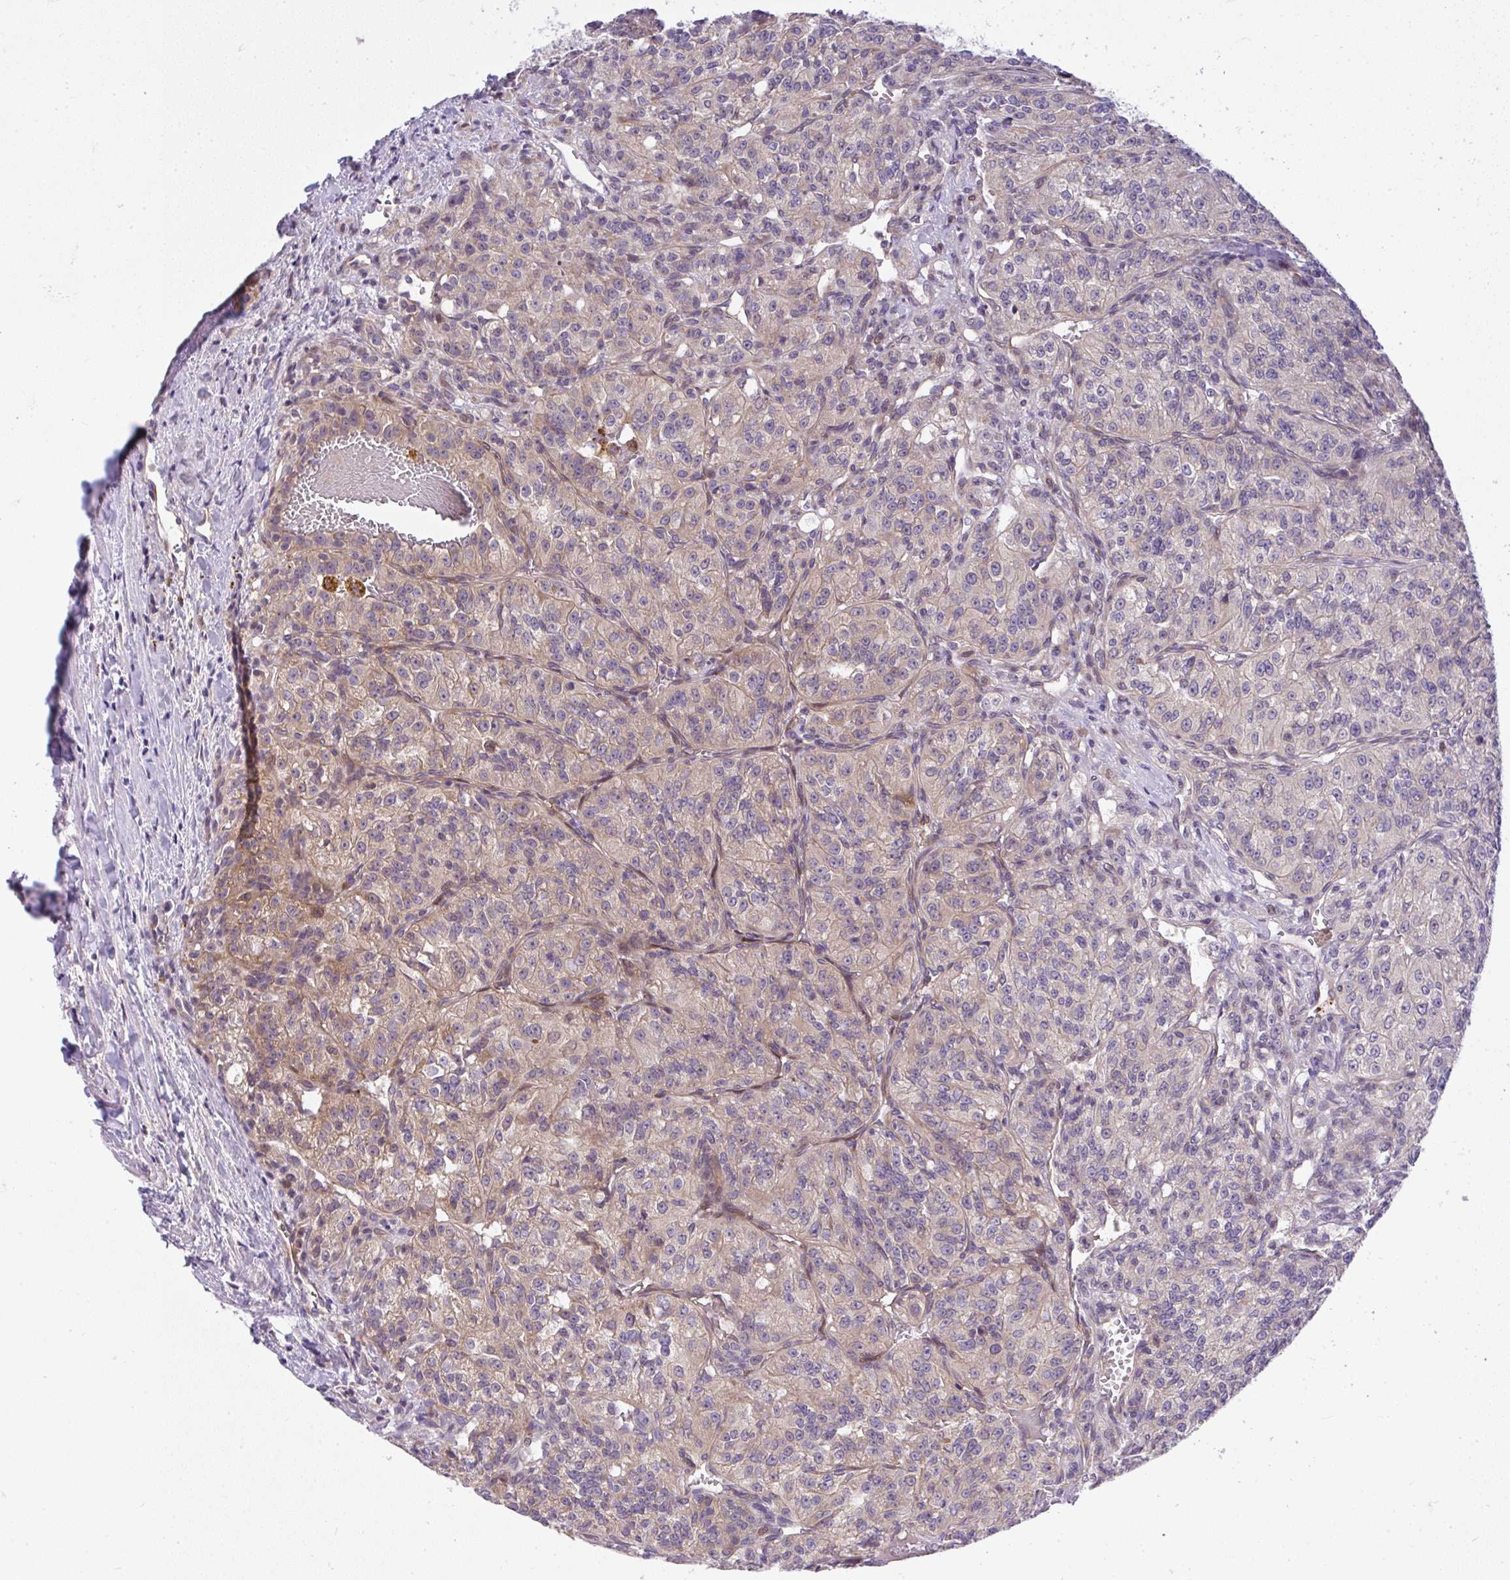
{"staining": {"intensity": "weak", "quantity": "25%-75%", "location": "cytoplasmic/membranous"}, "tissue": "renal cancer", "cell_type": "Tumor cells", "image_type": "cancer", "snomed": [{"axis": "morphology", "description": "Adenocarcinoma, NOS"}, {"axis": "topography", "description": "Kidney"}], "caption": "Weak cytoplasmic/membranous positivity is present in about 25%-75% of tumor cells in renal cancer (adenocarcinoma).", "gene": "CHIA", "patient": {"sex": "female", "age": 63}}